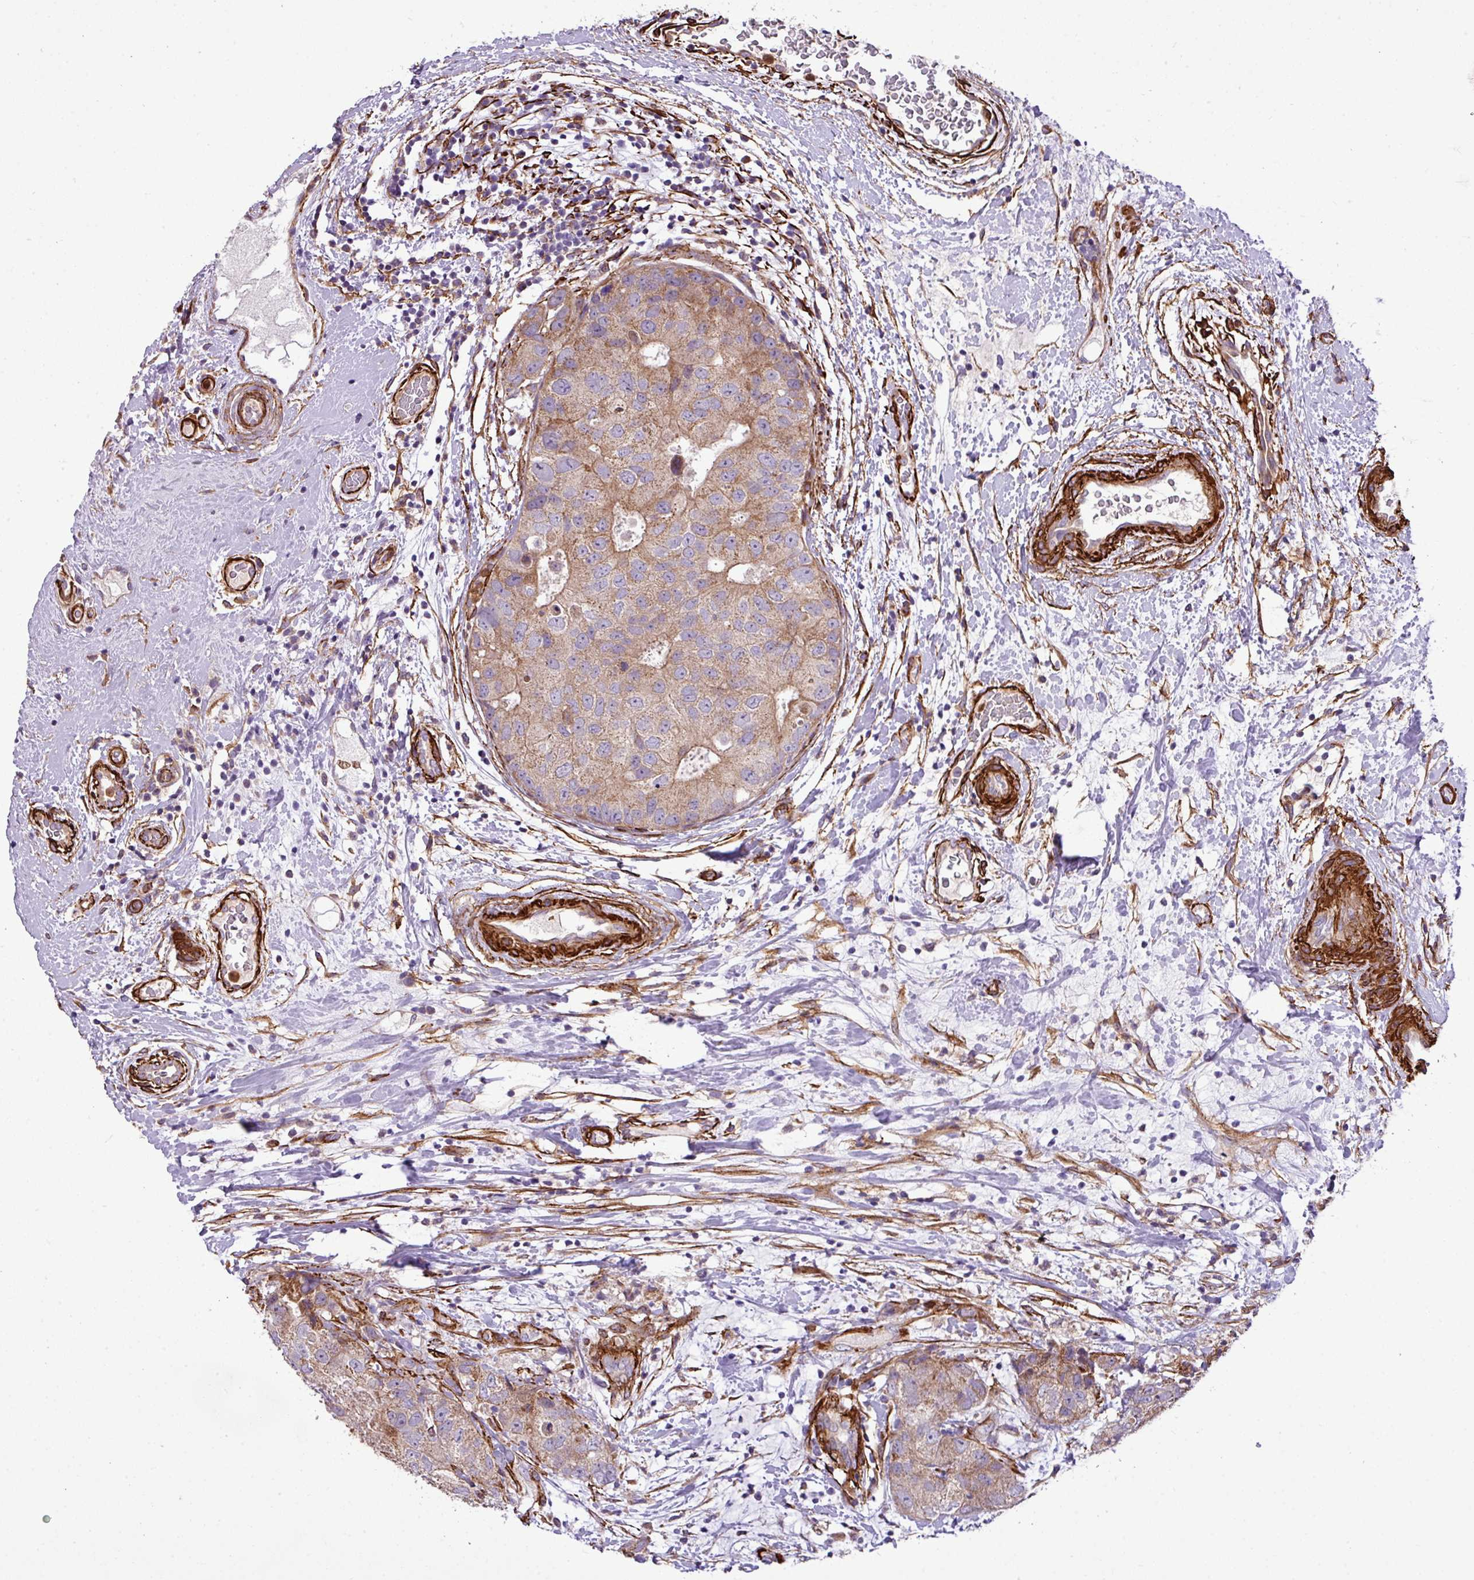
{"staining": {"intensity": "moderate", "quantity": ">75%", "location": "cytoplasmic/membranous"}, "tissue": "breast cancer", "cell_type": "Tumor cells", "image_type": "cancer", "snomed": [{"axis": "morphology", "description": "Duct carcinoma"}, {"axis": "topography", "description": "Breast"}], "caption": "Immunohistochemical staining of breast invasive ductal carcinoma reveals medium levels of moderate cytoplasmic/membranous positivity in about >75% of tumor cells.", "gene": "FAM47E", "patient": {"sex": "female", "age": 62}}